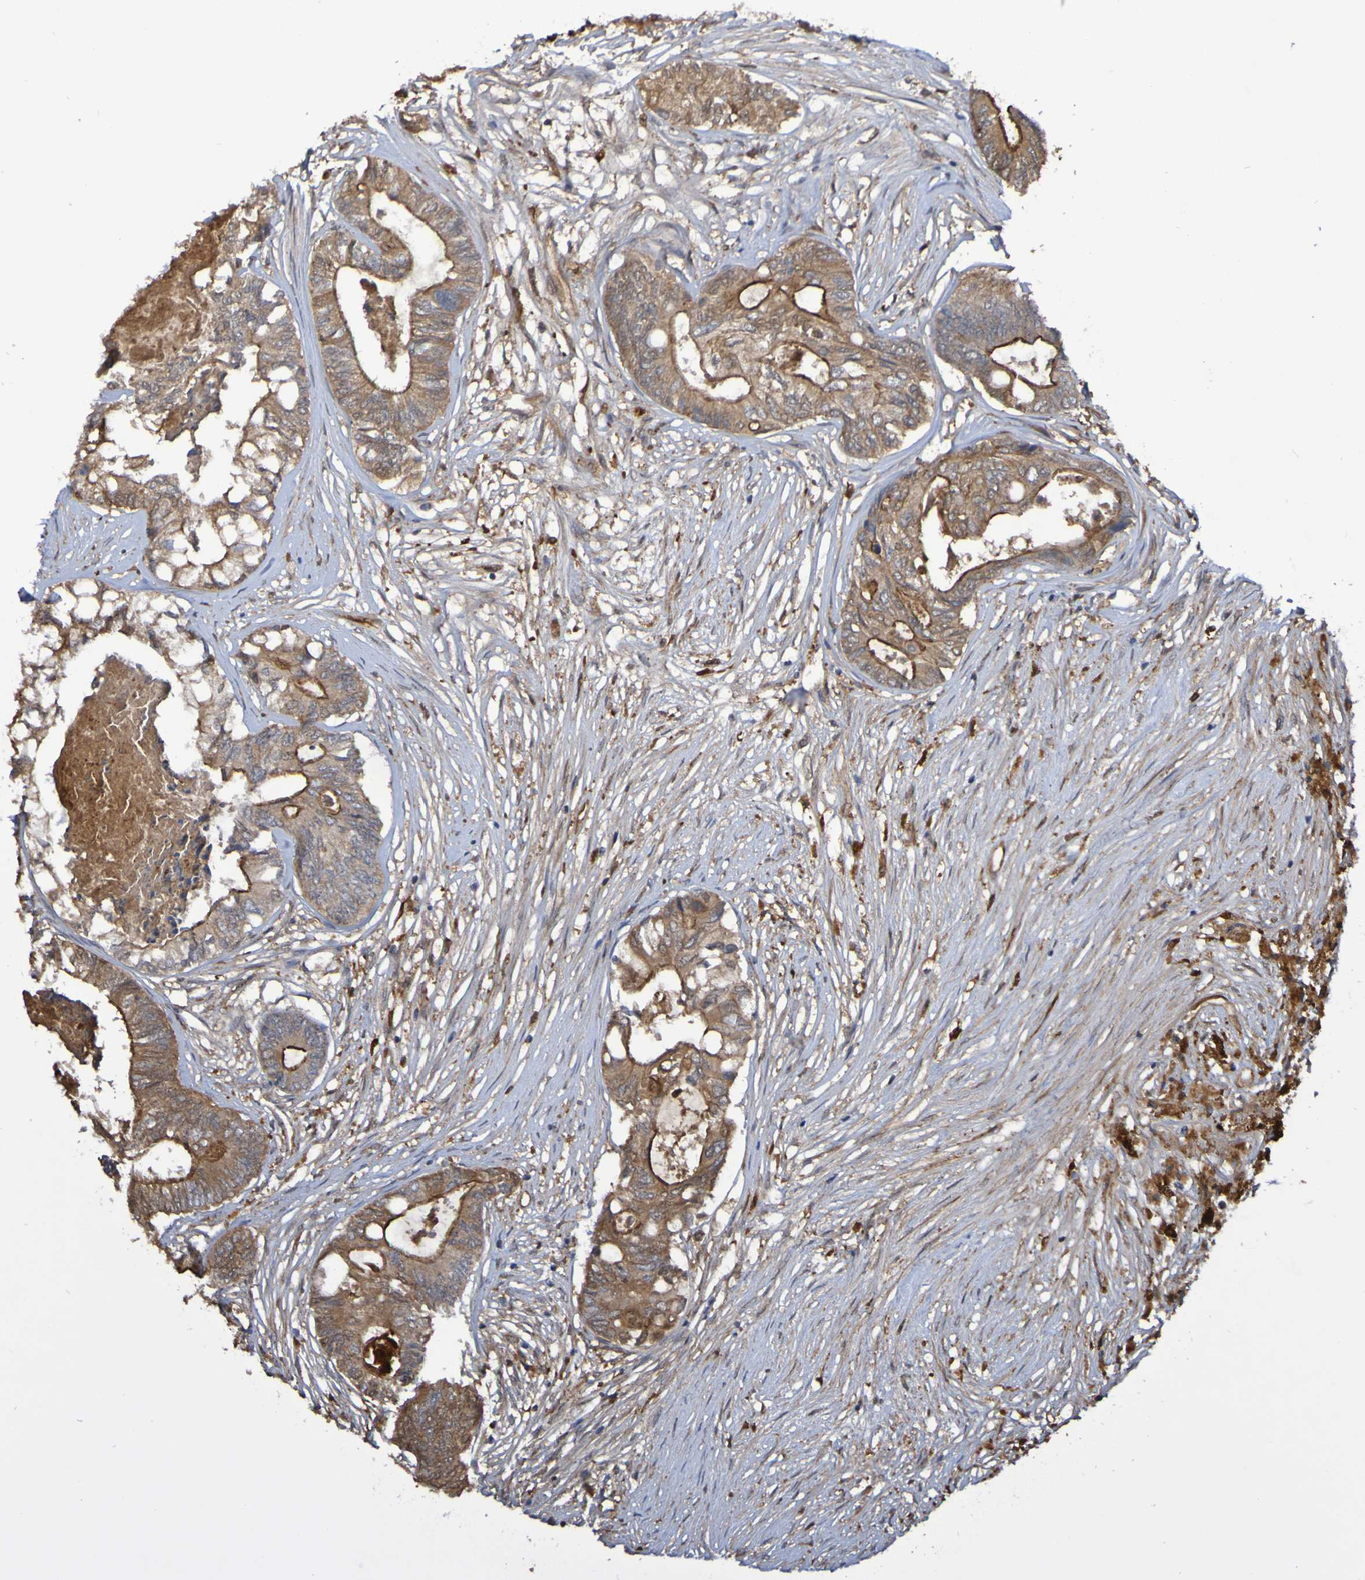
{"staining": {"intensity": "moderate", "quantity": ">75%", "location": "cytoplasmic/membranous"}, "tissue": "colorectal cancer", "cell_type": "Tumor cells", "image_type": "cancer", "snomed": [{"axis": "morphology", "description": "Adenocarcinoma, NOS"}, {"axis": "topography", "description": "Rectum"}], "caption": "Immunohistochemical staining of human colorectal cancer displays medium levels of moderate cytoplasmic/membranous protein positivity in about >75% of tumor cells.", "gene": "SERPINB6", "patient": {"sex": "male", "age": 63}}